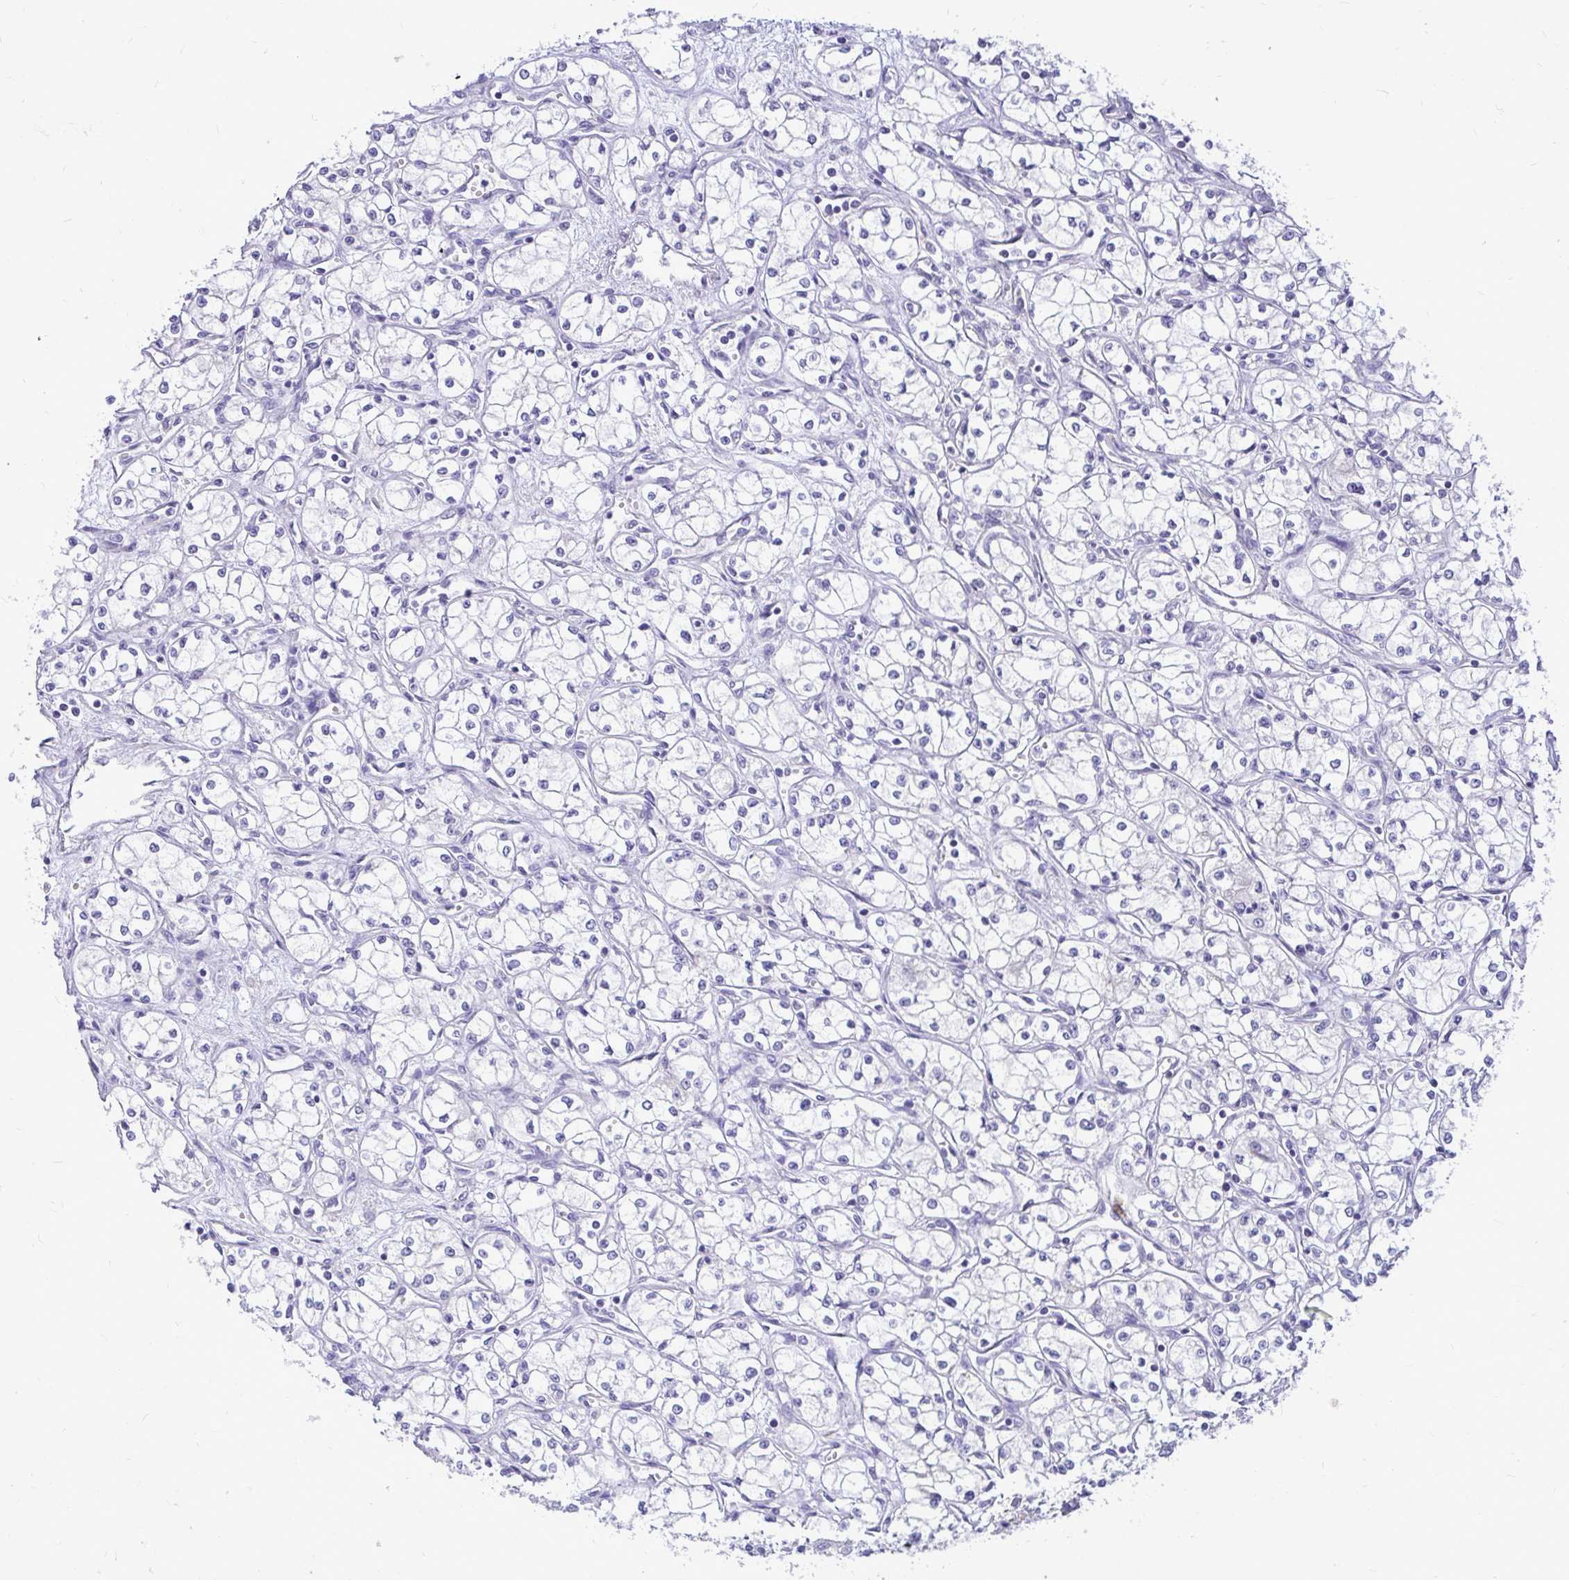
{"staining": {"intensity": "negative", "quantity": "none", "location": "none"}, "tissue": "renal cancer", "cell_type": "Tumor cells", "image_type": "cancer", "snomed": [{"axis": "morphology", "description": "Normal tissue, NOS"}, {"axis": "morphology", "description": "Adenocarcinoma, NOS"}, {"axis": "topography", "description": "Kidney"}], "caption": "Tumor cells show no significant expression in renal adenocarcinoma.", "gene": "PKN3", "patient": {"sex": "male", "age": 59}}